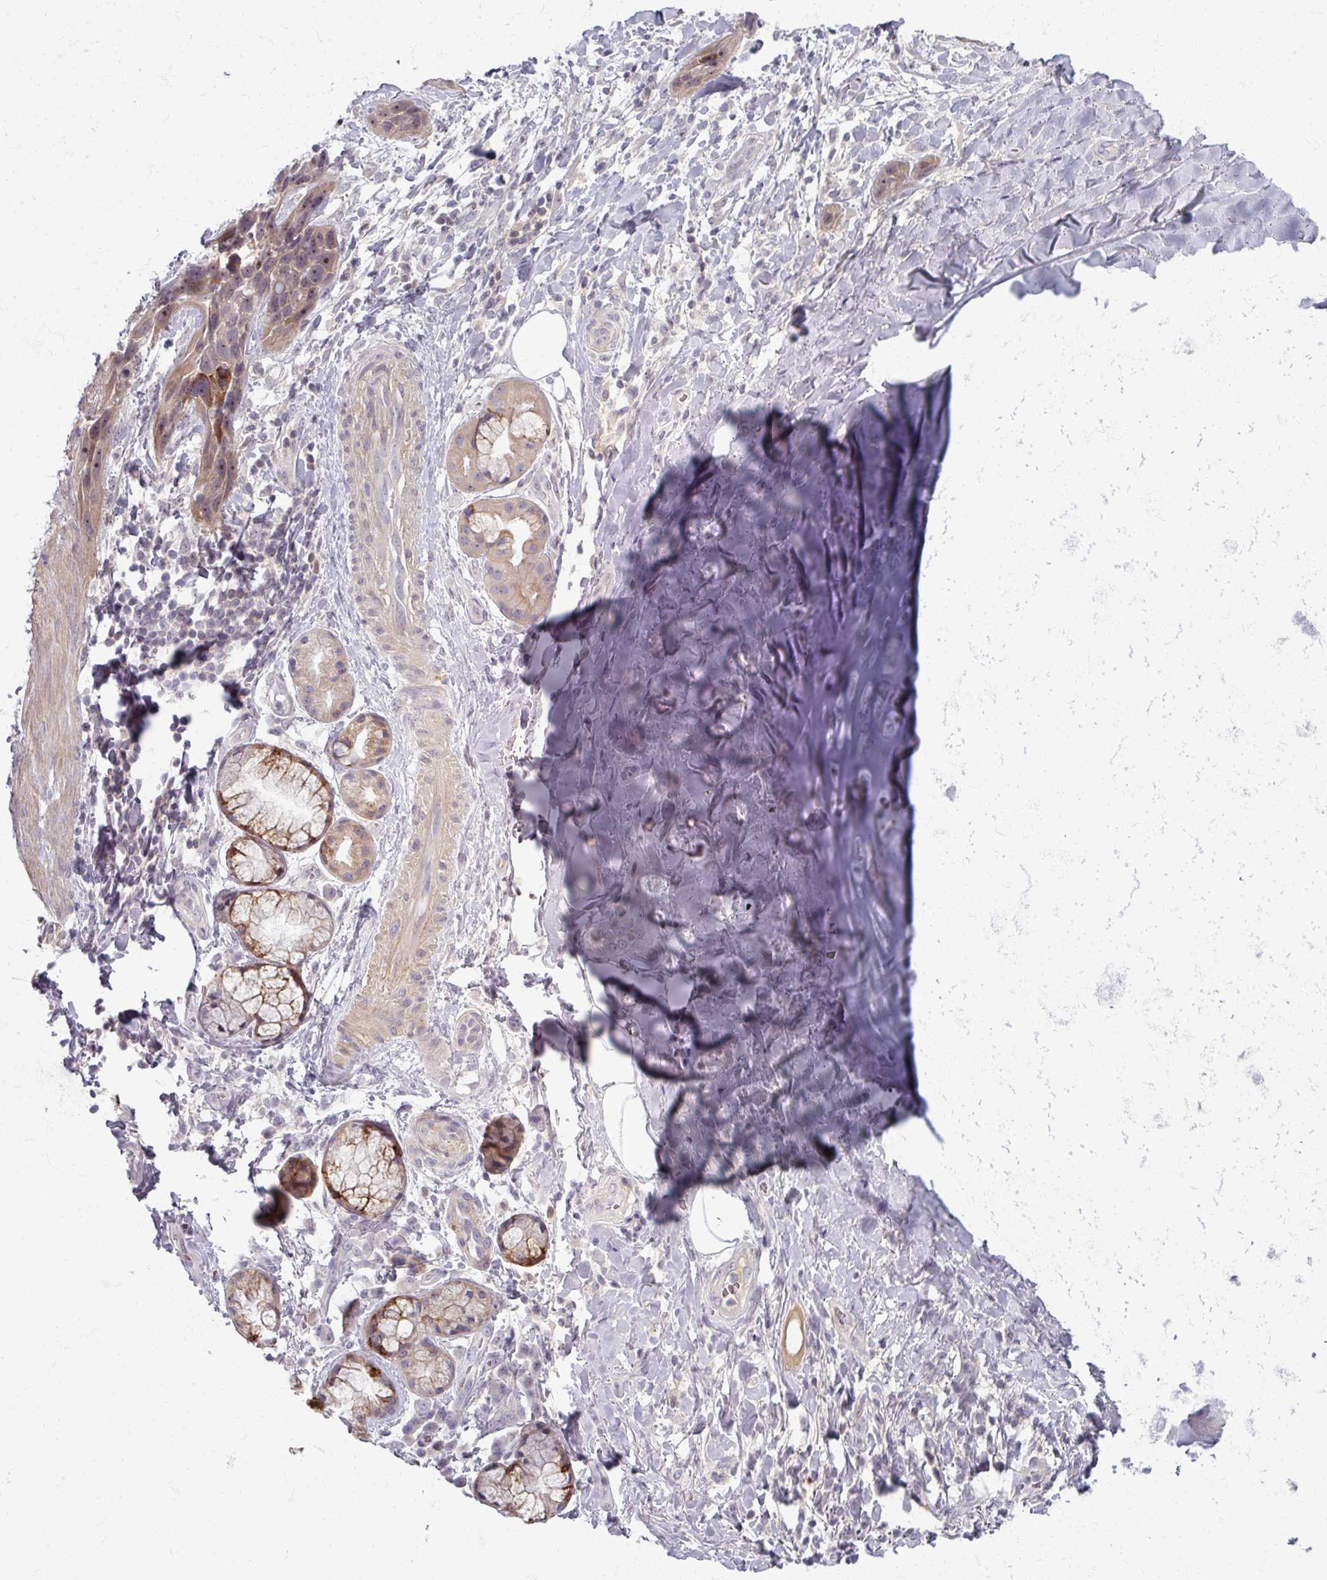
{"staining": {"intensity": "negative", "quantity": "none", "location": "none"}, "tissue": "adipose tissue", "cell_type": "Adipocytes", "image_type": "normal", "snomed": [{"axis": "morphology", "description": "Normal tissue, NOS"}, {"axis": "morphology", "description": "Squamous cell carcinoma, NOS"}, {"axis": "topography", "description": "Bronchus"}, {"axis": "topography", "description": "Lung"}], "caption": "Immunohistochemical staining of benign adipose tissue reveals no significant staining in adipocytes.", "gene": "TTLL7", "patient": {"sex": "female", "age": 70}}